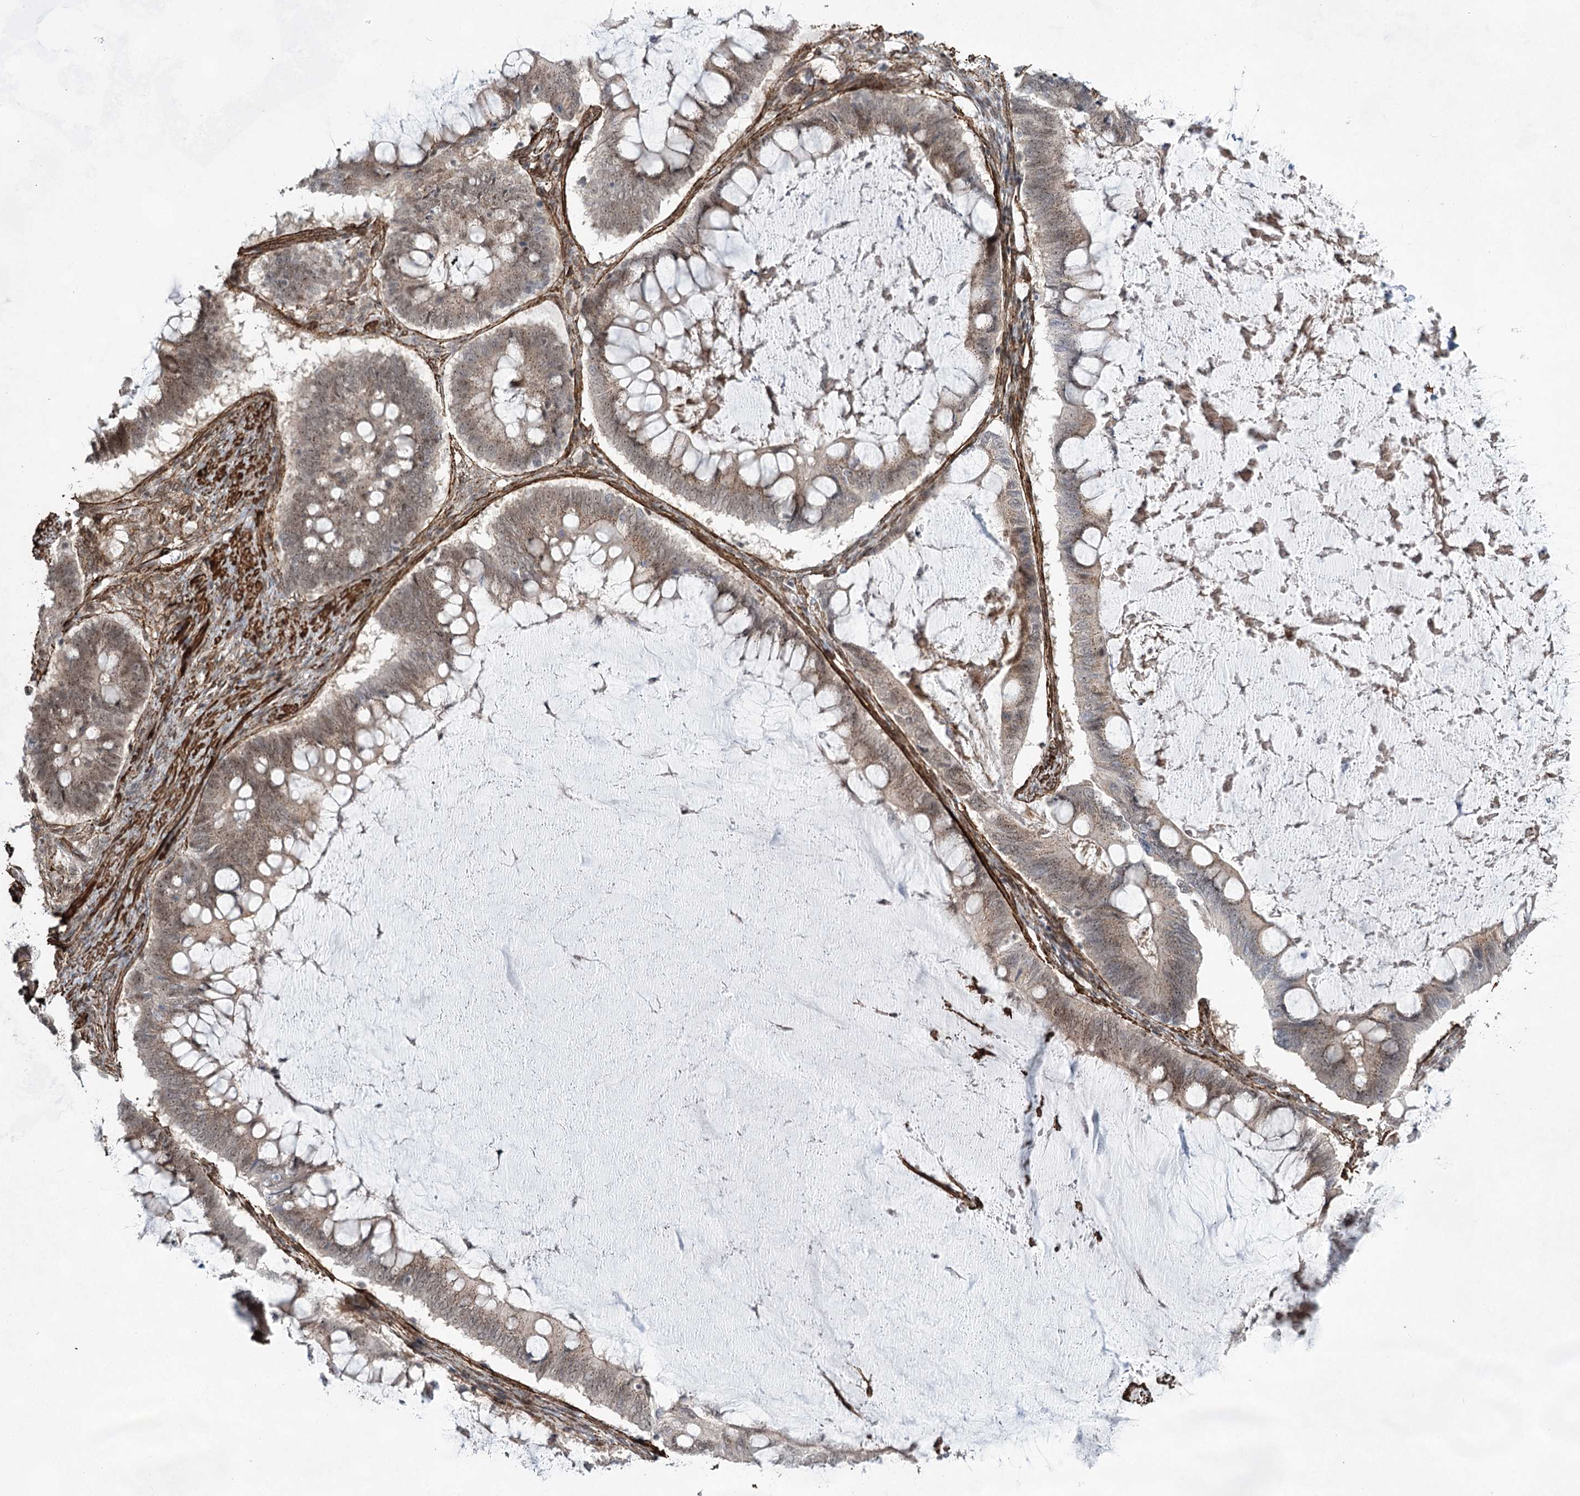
{"staining": {"intensity": "weak", "quantity": ">75%", "location": "cytoplasmic/membranous,nuclear"}, "tissue": "ovarian cancer", "cell_type": "Tumor cells", "image_type": "cancer", "snomed": [{"axis": "morphology", "description": "Cystadenocarcinoma, mucinous, NOS"}, {"axis": "topography", "description": "Ovary"}], "caption": "An image of mucinous cystadenocarcinoma (ovarian) stained for a protein reveals weak cytoplasmic/membranous and nuclear brown staining in tumor cells.", "gene": "CWF19L1", "patient": {"sex": "female", "age": 61}}